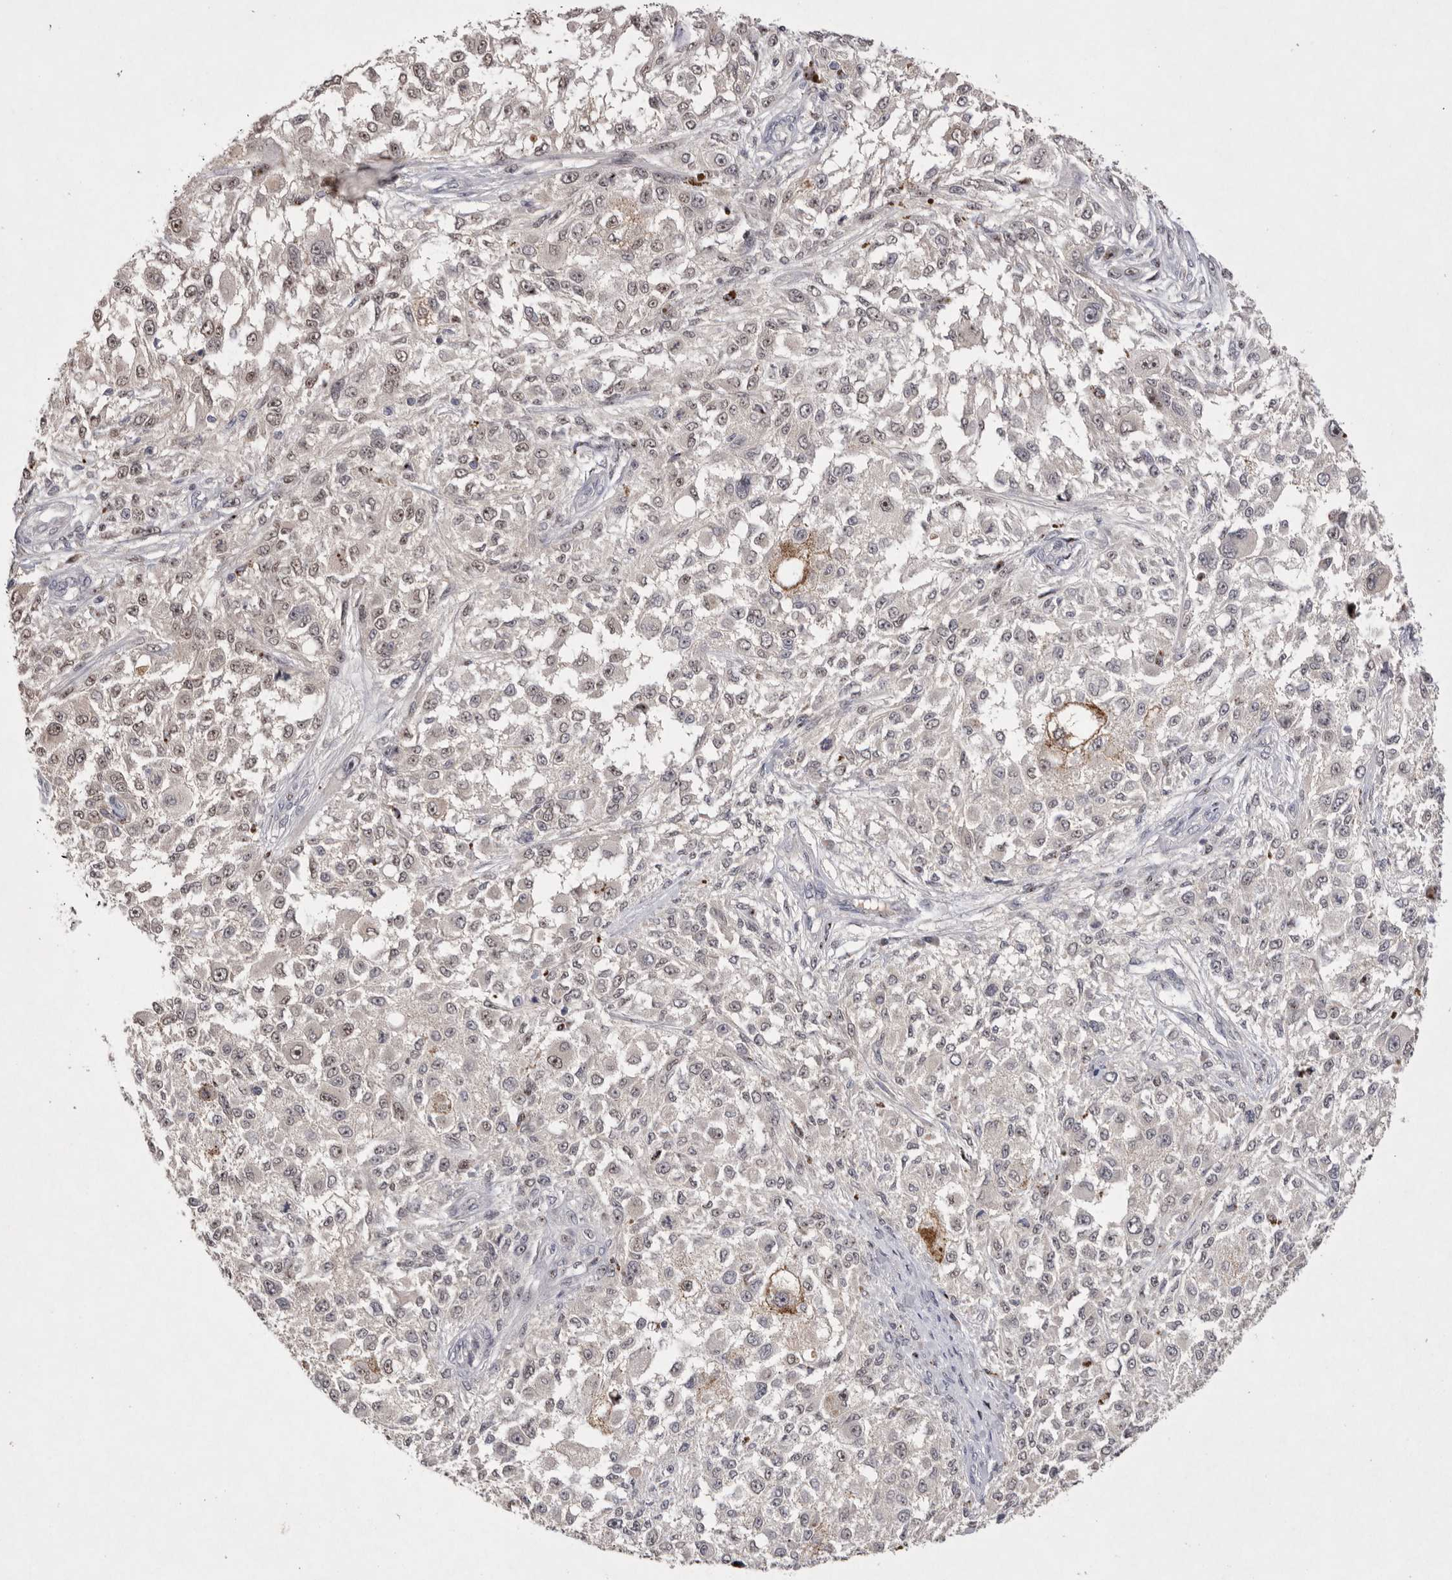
{"staining": {"intensity": "moderate", "quantity": "25%-75%", "location": "nuclear"}, "tissue": "melanoma", "cell_type": "Tumor cells", "image_type": "cancer", "snomed": [{"axis": "morphology", "description": "Necrosis, NOS"}, {"axis": "morphology", "description": "Malignant melanoma, NOS"}, {"axis": "topography", "description": "Skin"}], "caption": "Immunohistochemical staining of human malignant melanoma demonstrates medium levels of moderate nuclear protein positivity in about 25%-75% of tumor cells.", "gene": "HUS1", "patient": {"sex": "female", "age": 87}}